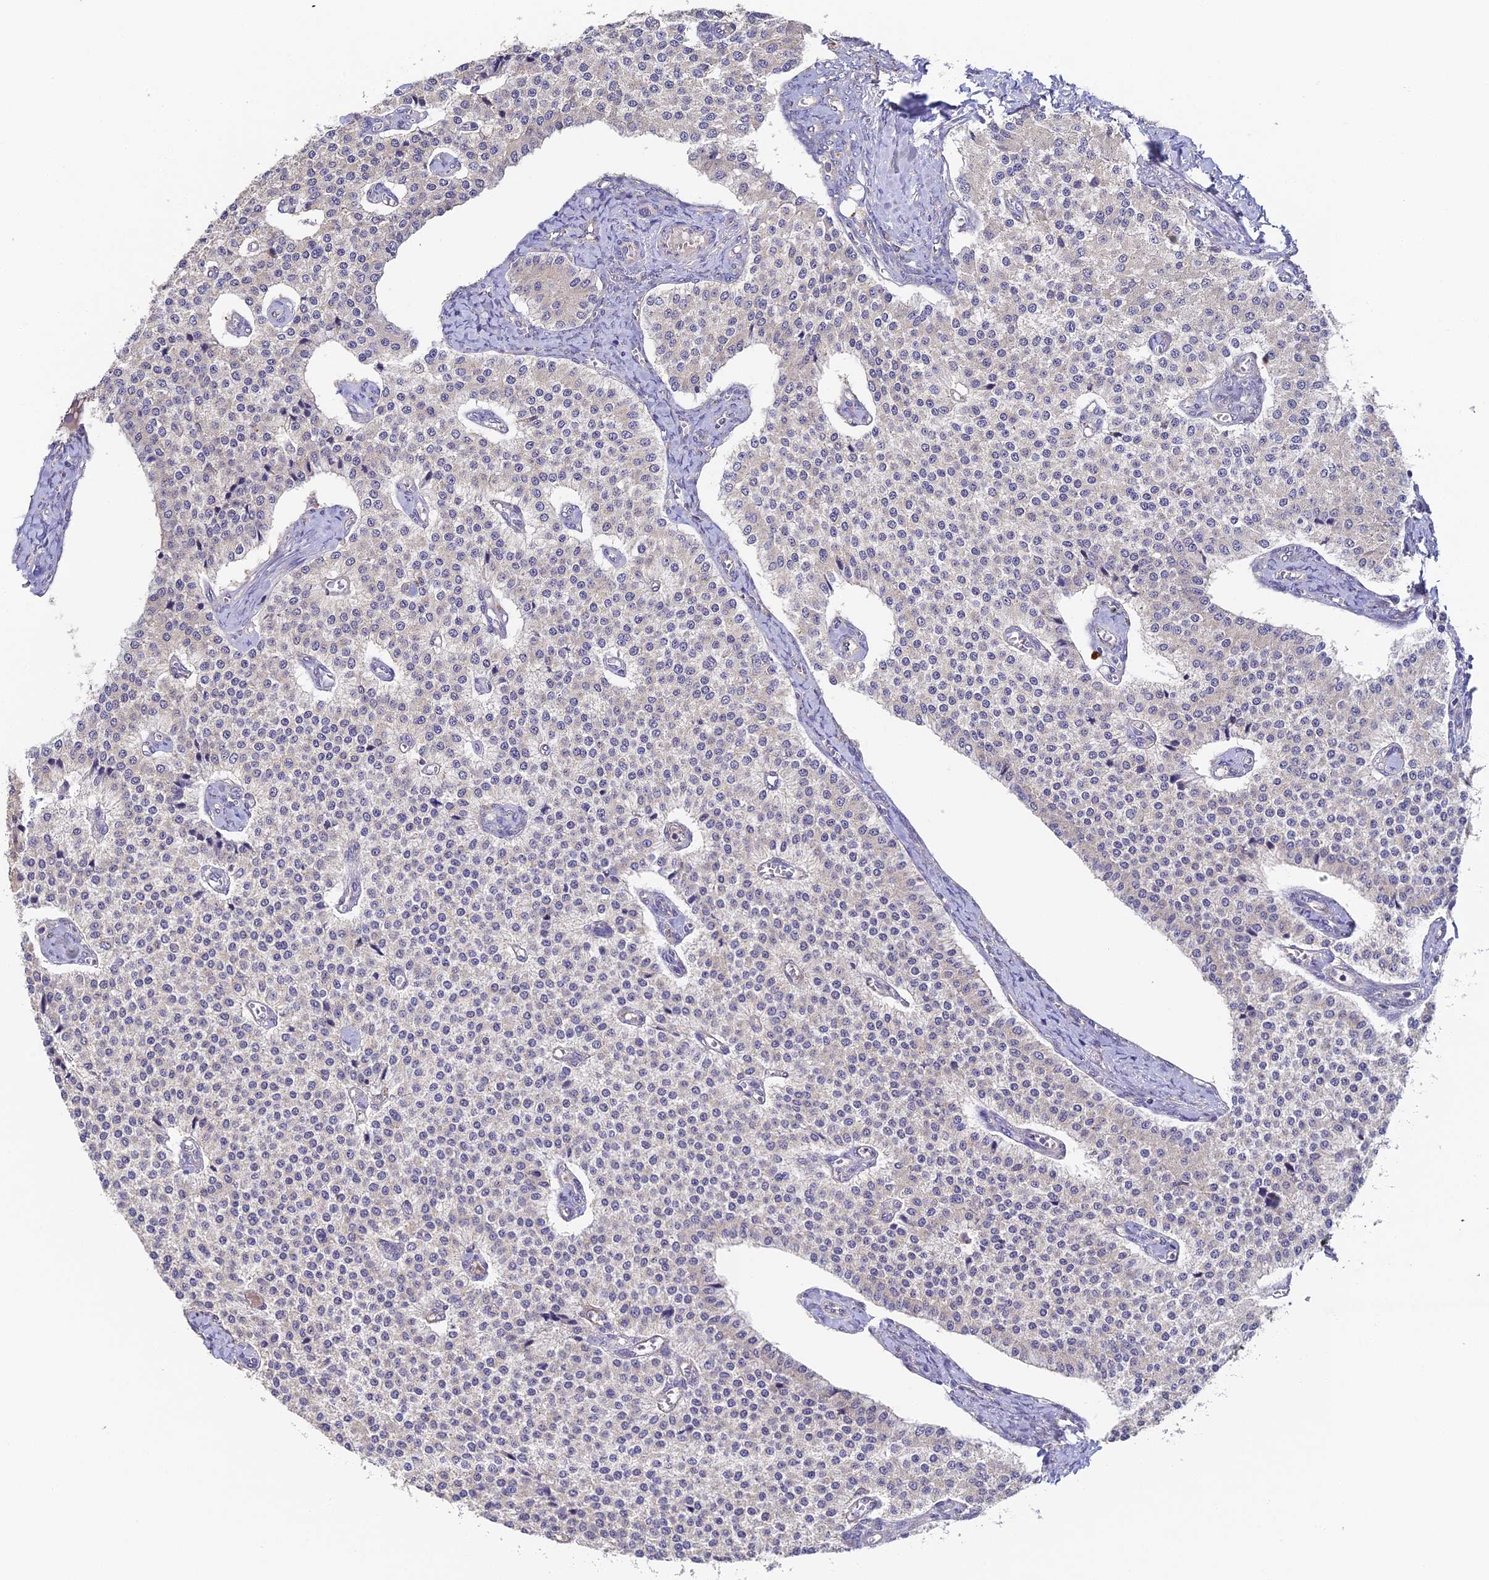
{"staining": {"intensity": "negative", "quantity": "none", "location": "none"}, "tissue": "carcinoid", "cell_type": "Tumor cells", "image_type": "cancer", "snomed": [{"axis": "morphology", "description": "Carcinoid, malignant, NOS"}, {"axis": "topography", "description": "Colon"}], "caption": "The photomicrograph shows no significant expression in tumor cells of malignant carcinoid.", "gene": "YAE1", "patient": {"sex": "female", "age": 52}}